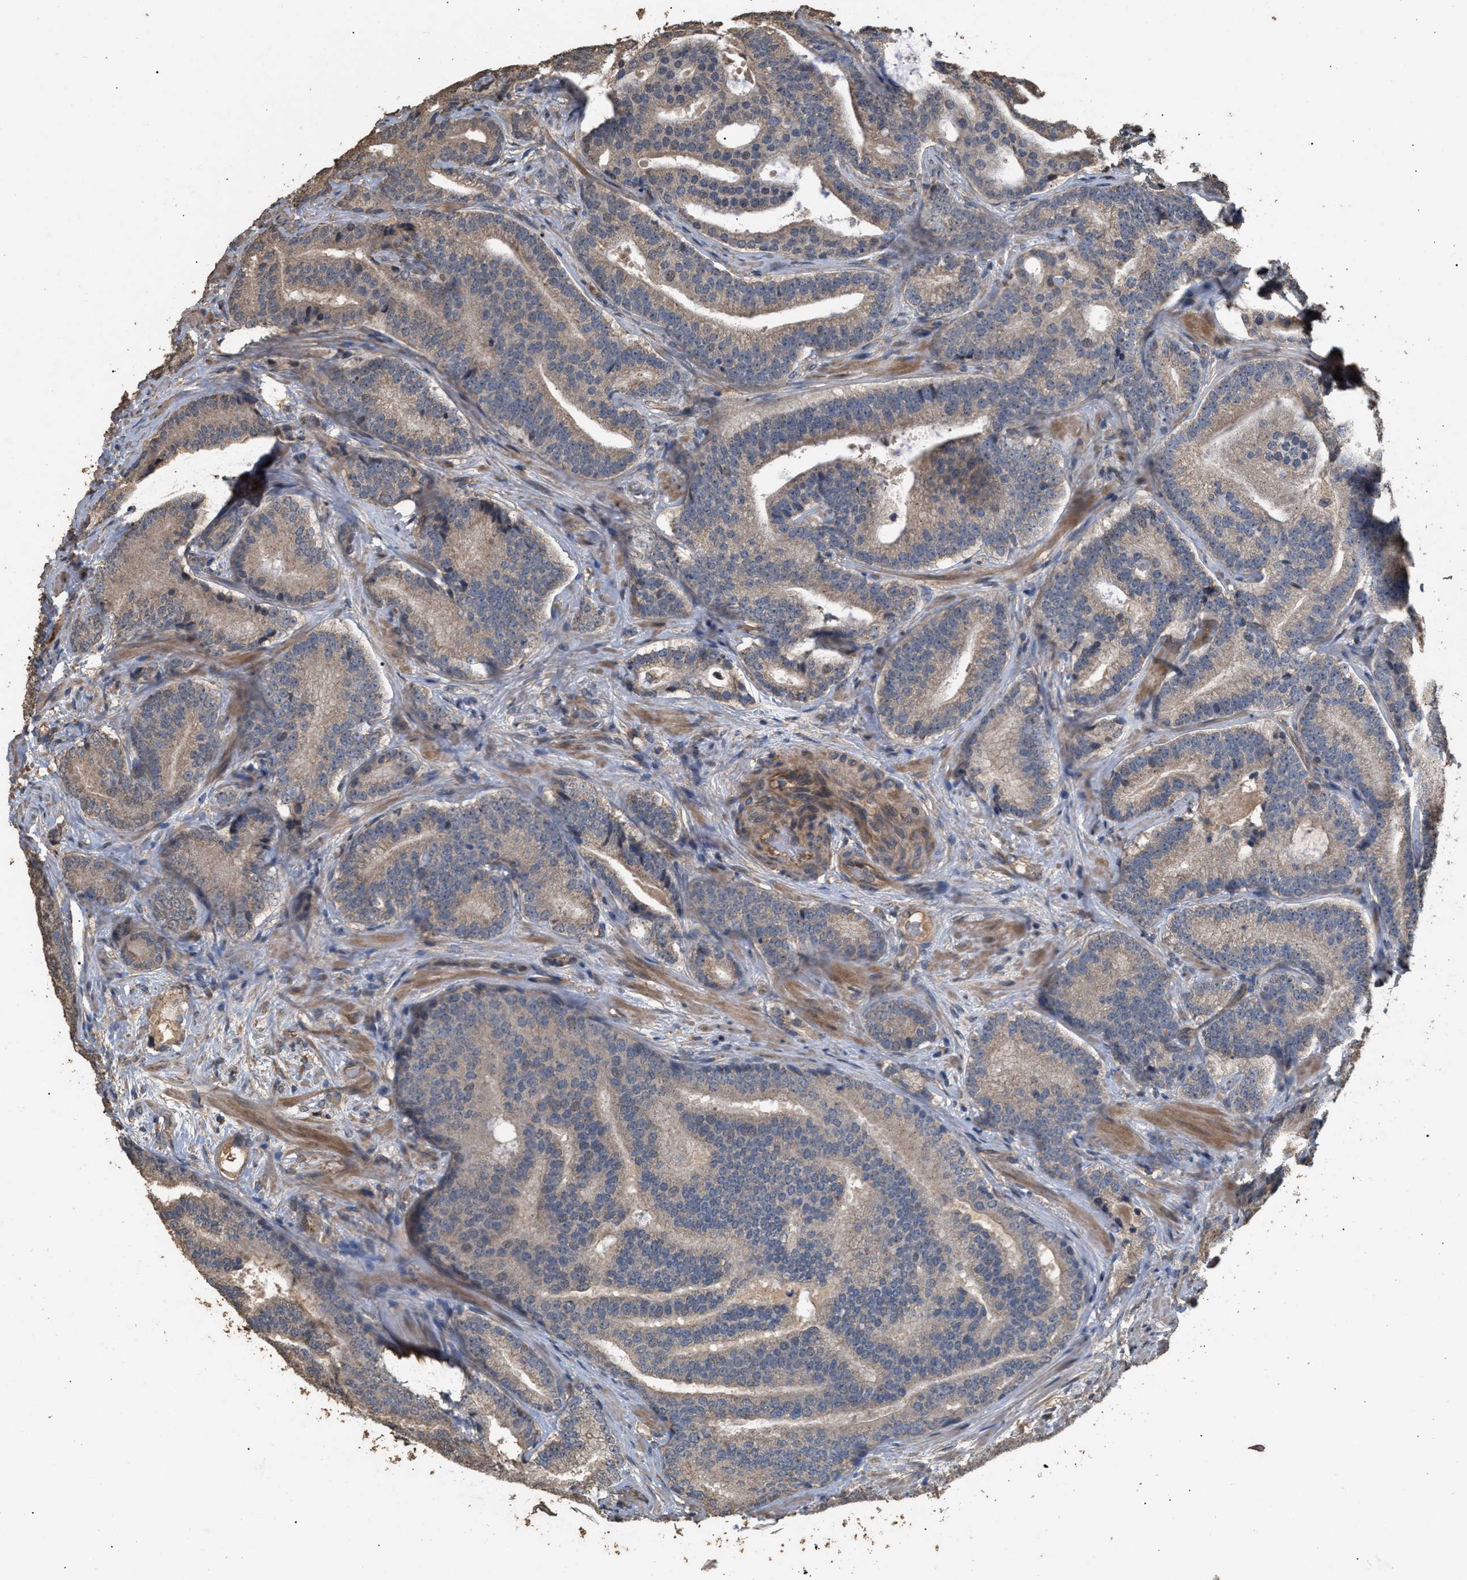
{"staining": {"intensity": "weak", "quantity": ">75%", "location": "cytoplasmic/membranous"}, "tissue": "prostate cancer", "cell_type": "Tumor cells", "image_type": "cancer", "snomed": [{"axis": "morphology", "description": "Adenocarcinoma, High grade"}, {"axis": "topography", "description": "Prostate"}], "caption": "A brown stain labels weak cytoplasmic/membranous positivity of a protein in human prostate adenocarcinoma (high-grade) tumor cells. Nuclei are stained in blue.", "gene": "HTRA3", "patient": {"sex": "male", "age": 55}}